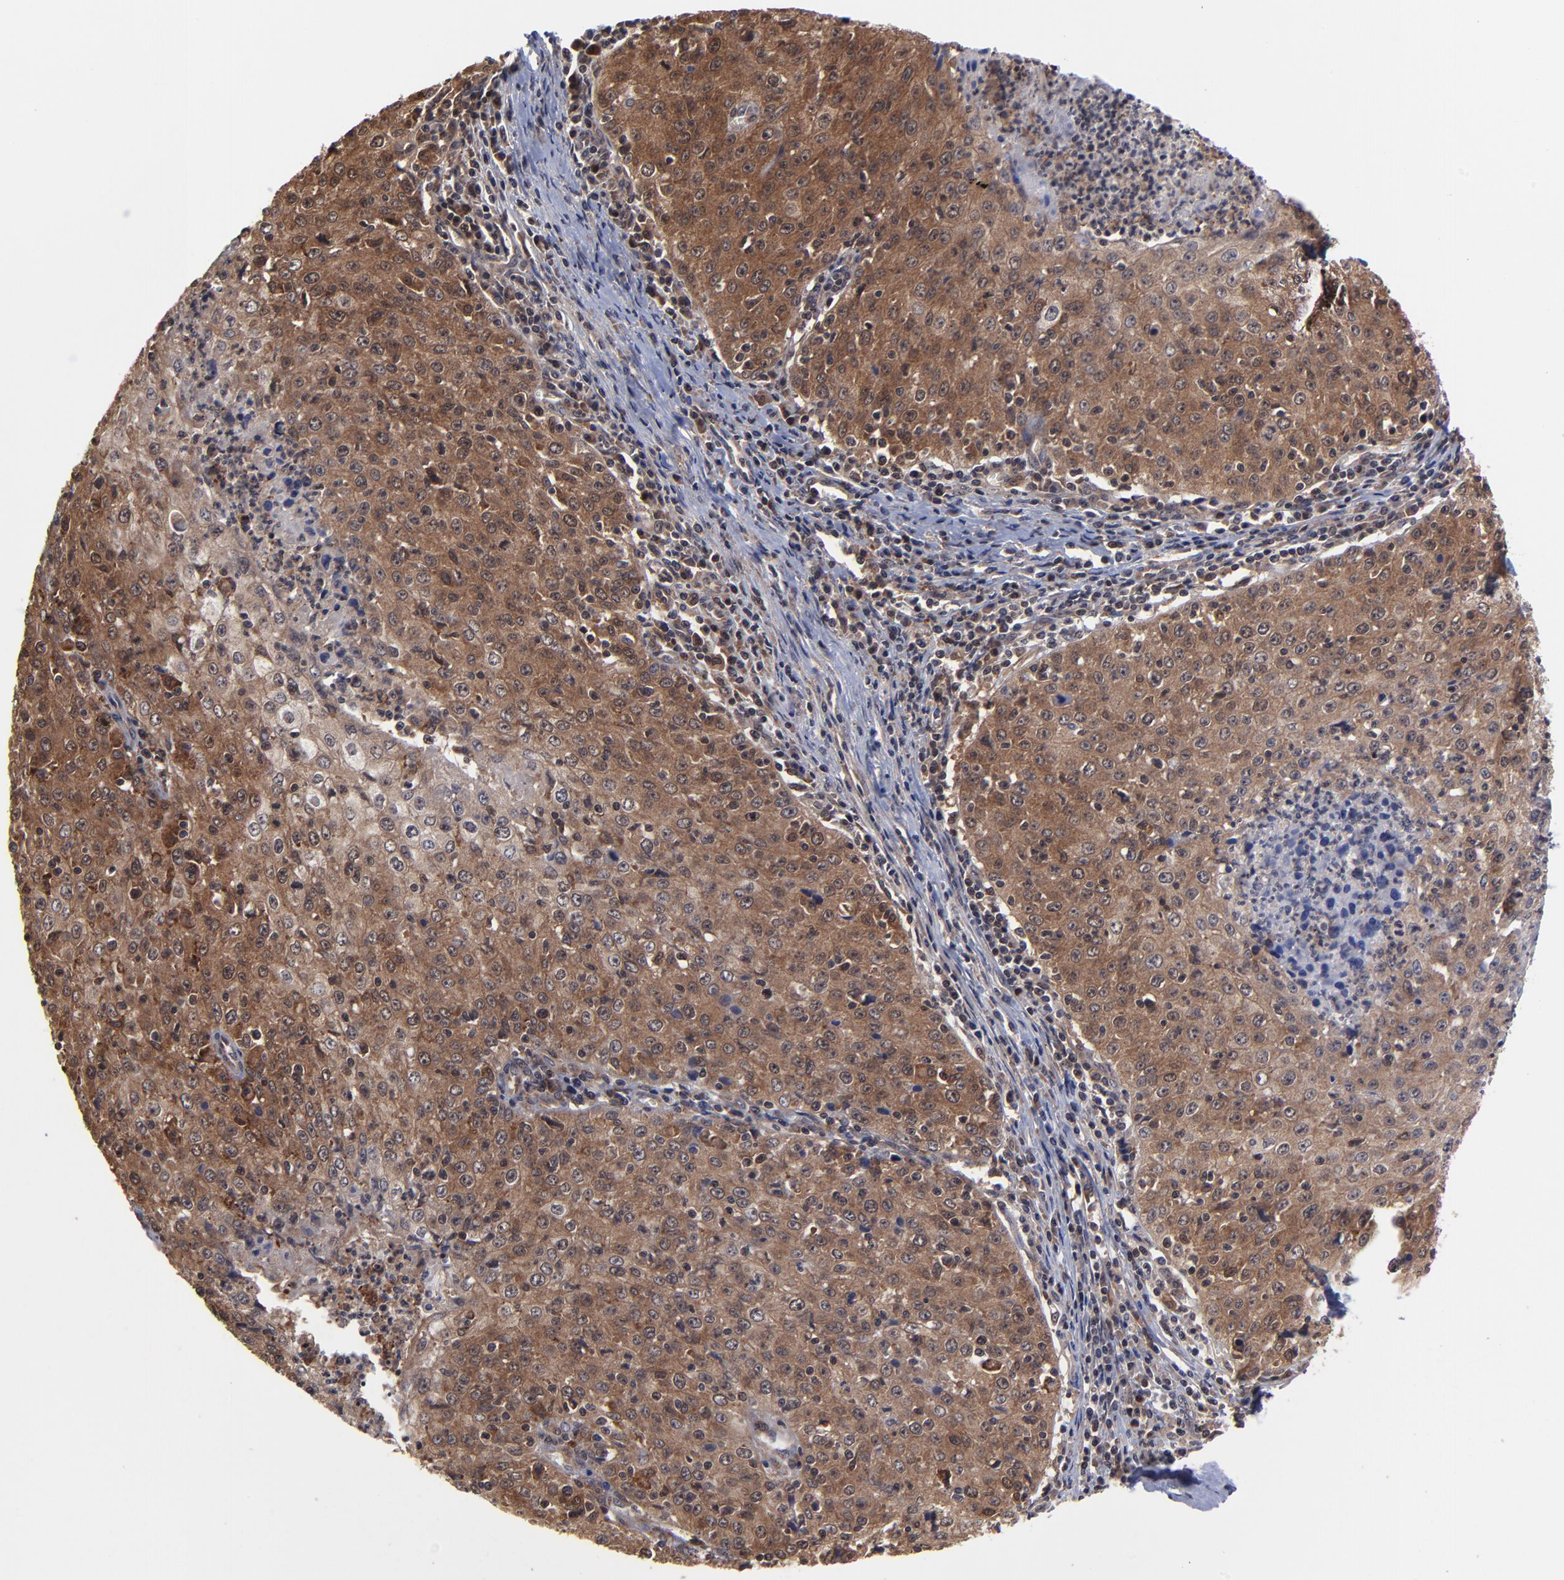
{"staining": {"intensity": "moderate", "quantity": ">75%", "location": "cytoplasmic/membranous"}, "tissue": "cervical cancer", "cell_type": "Tumor cells", "image_type": "cancer", "snomed": [{"axis": "morphology", "description": "Squamous cell carcinoma, NOS"}, {"axis": "topography", "description": "Cervix"}], "caption": "About >75% of tumor cells in cervical squamous cell carcinoma demonstrate moderate cytoplasmic/membranous protein staining as visualized by brown immunohistochemical staining.", "gene": "UBE2L6", "patient": {"sex": "female", "age": 27}}